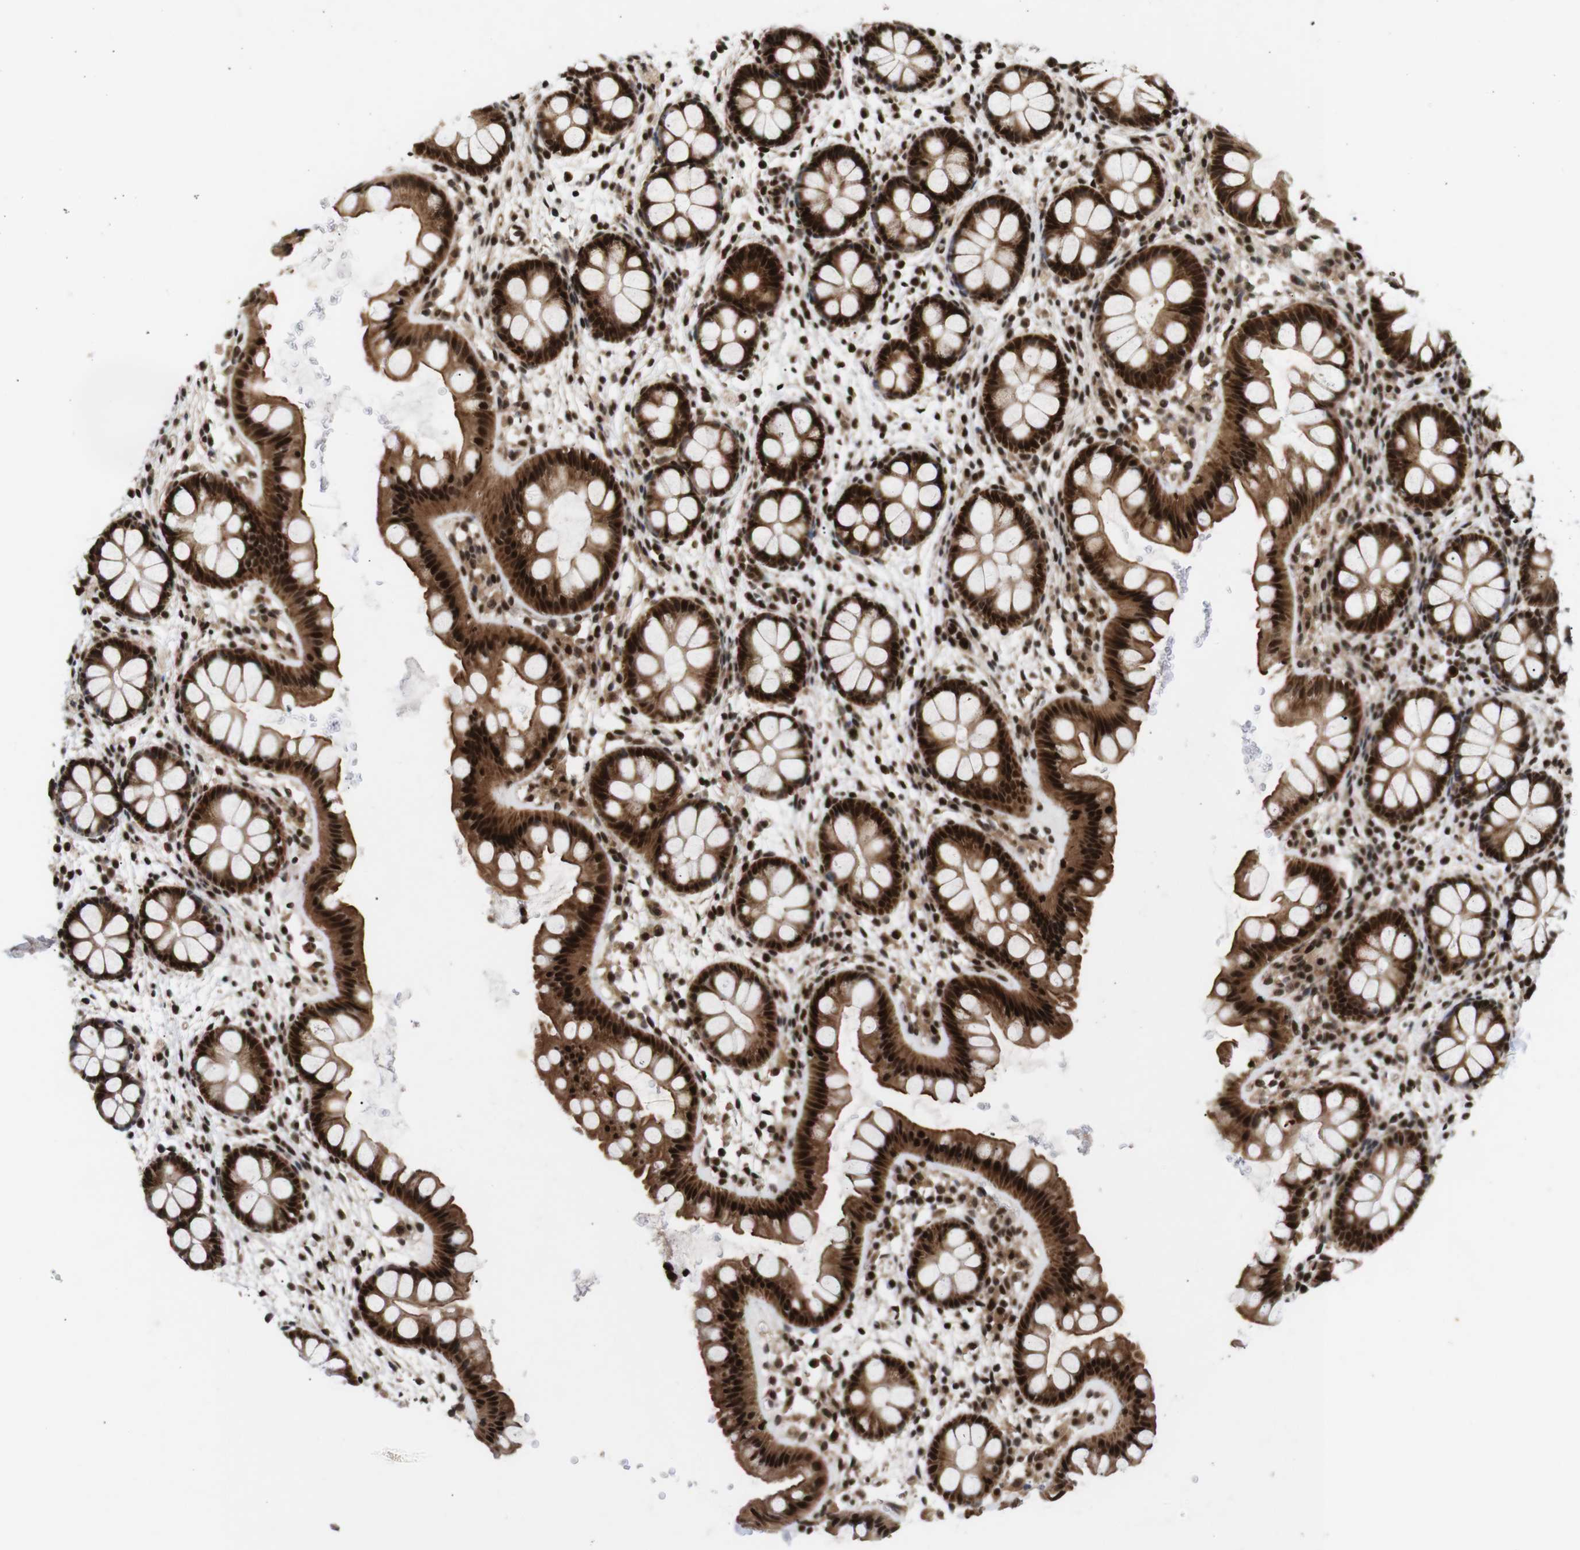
{"staining": {"intensity": "strong", "quantity": ">75%", "location": "cytoplasmic/membranous,nuclear"}, "tissue": "rectum", "cell_type": "Glandular cells", "image_type": "normal", "snomed": [{"axis": "morphology", "description": "Normal tissue, NOS"}, {"axis": "topography", "description": "Rectum"}], "caption": "IHC staining of unremarkable rectum, which exhibits high levels of strong cytoplasmic/membranous,nuclear staining in approximately >75% of glandular cells indicating strong cytoplasmic/membranous,nuclear protein staining. The staining was performed using DAB (3,3'-diaminobenzidine) (brown) for protein detection and nuclei were counterstained in hematoxylin (blue).", "gene": "KIF23", "patient": {"sex": "female", "age": 24}}